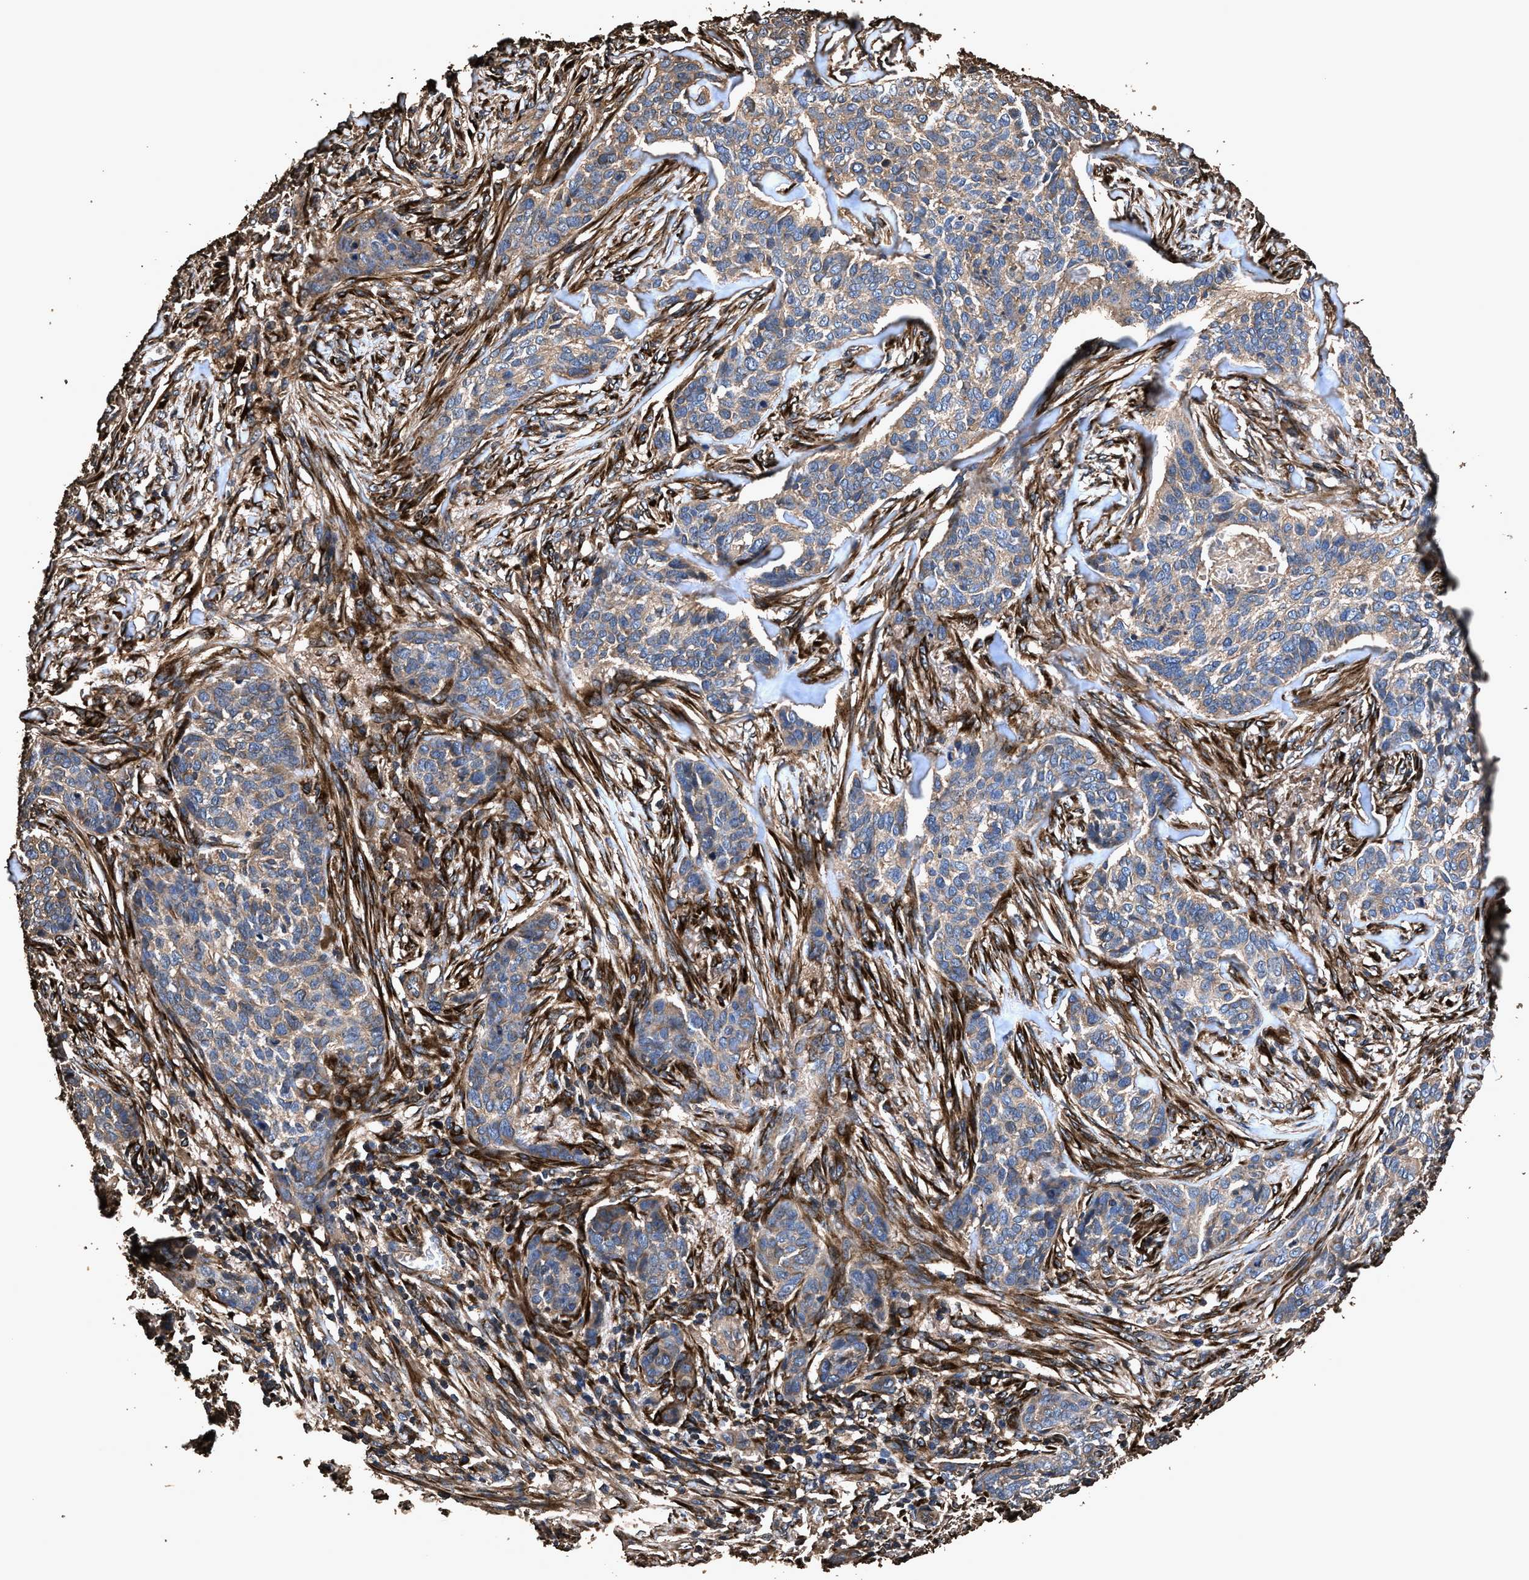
{"staining": {"intensity": "moderate", "quantity": "25%-75%", "location": "cytoplasmic/membranous"}, "tissue": "skin cancer", "cell_type": "Tumor cells", "image_type": "cancer", "snomed": [{"axis": "morphology", "description": "Basal cell carcinoma"}, {"axis": "topography", "description": "Skin"}], "caption": "Skin basal cell carcinoma was stained to show a protein in brown. There is medium levels of moderate cytoplasmic/membranous staining in about 25%-75% of tumor cells.", "gene": "ZMYND19", "patient": {"sex": "male", "age": 85}}